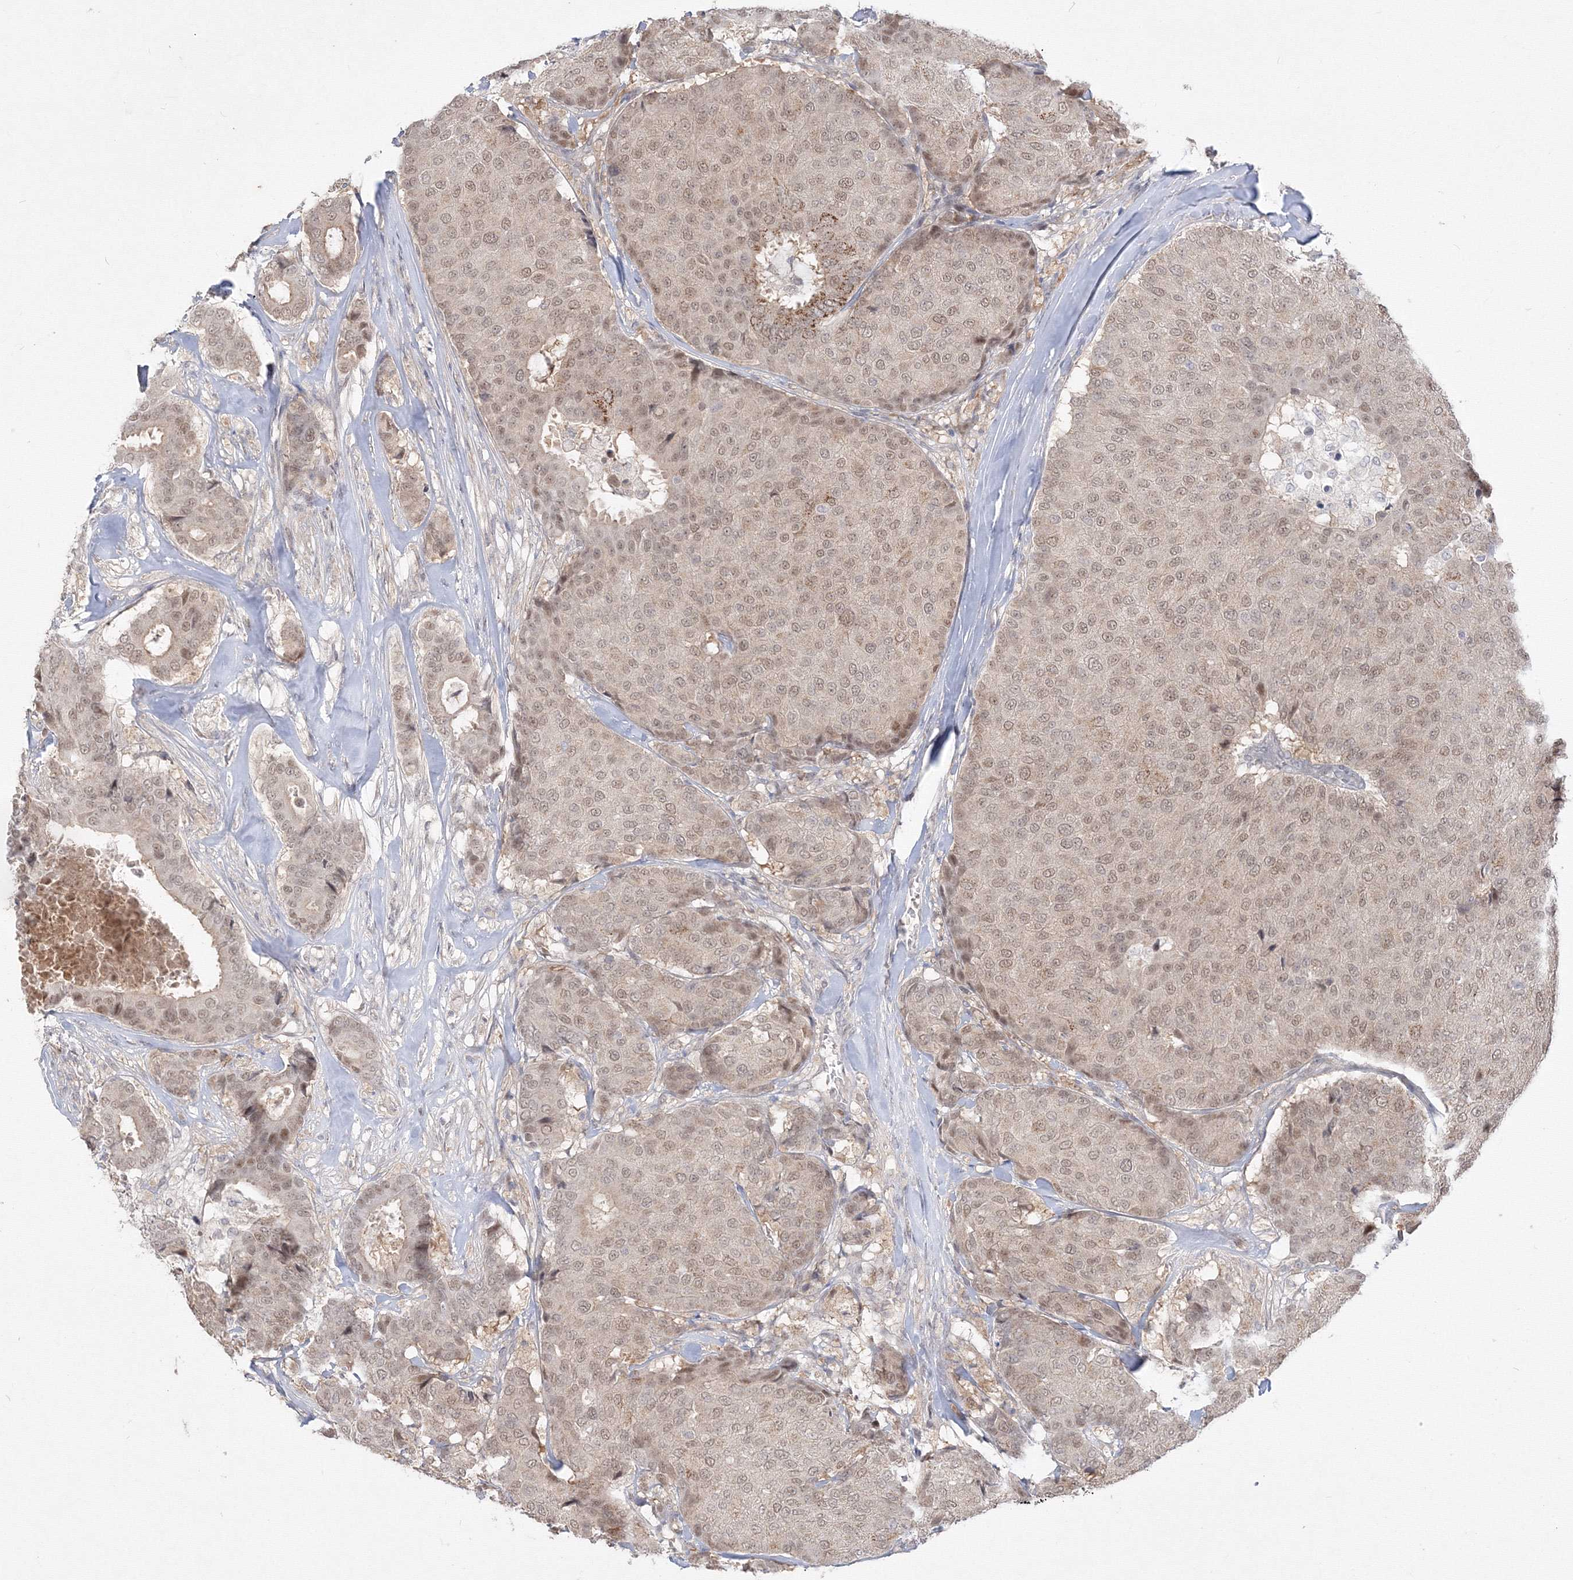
{"staining": {"intensity": "weak", "quantity": ">75%", "location": "nuclear"}, "tissue": "breast cancer", "cell_type": "Tumor cells", "image_type": "cancer", "snomed": [{"axis": "morphology", "description": "Duct carcinoma"}, {"axis": "topography", "description": "Breast"}], "caption": "There is low levels of weak nuclear staining in tumor cells of breast cancer (invasive ductal carcinoma), as demonstrated by immunohistochemical staining (brown color).", "gene": "COPS4", "patient": {"sex": "female", "age": 75}}